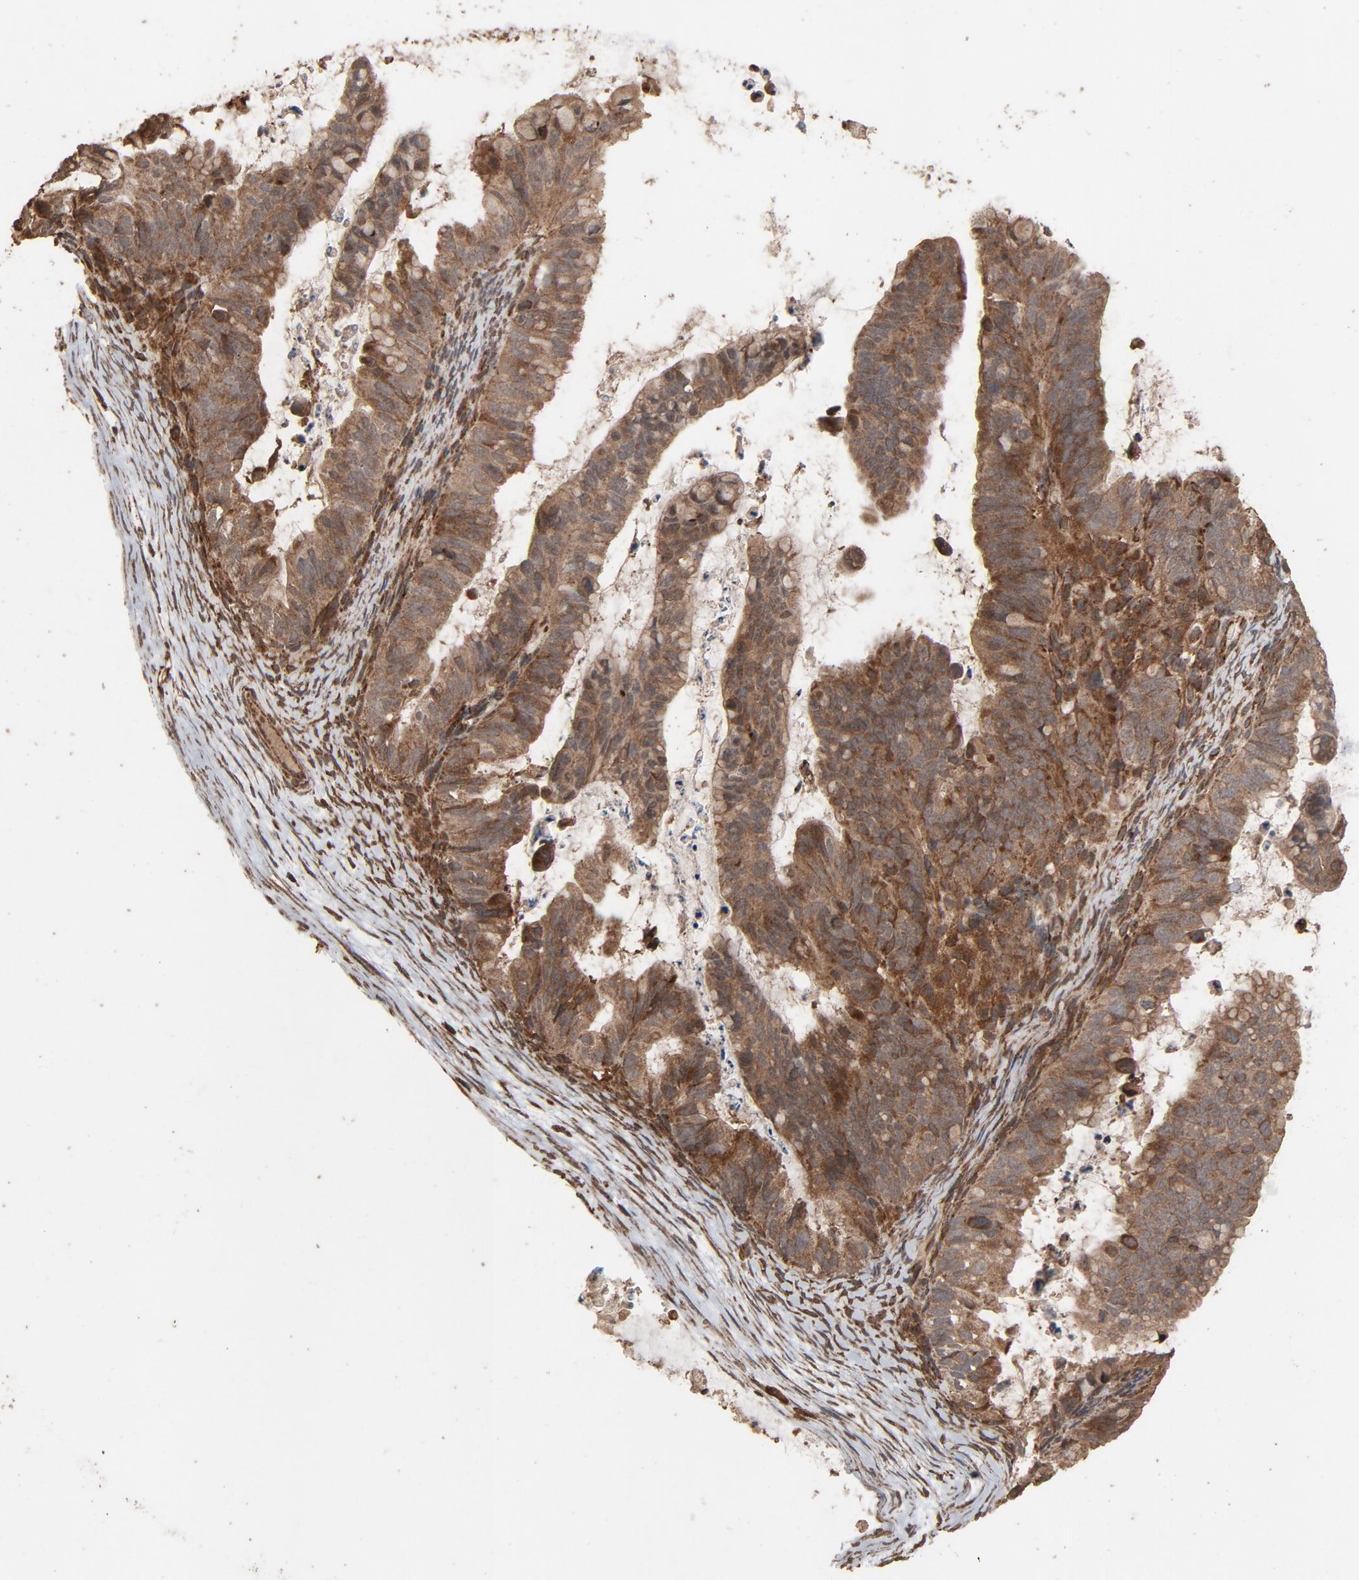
{"staining": {"intensity": "moderate", "quantity": "25%-75%", "location": "cytoplasmic/membranous"}, "tissue": "ovarian cancer", "cell_type": "Tumor cells", "image_type": "cancer", "snomed": [{"axis": "morphology", "description": "Cystadenocarcinoma, mucinous, NOS"}, {"axis": "topography", "description": "Ovary"}], "caption": "Immunohistochemical staining of mucinous cystadenocarcinoma (ovarian) reveals medium levels of moderate cytoplasmic/membranous protein expression in about 25%-75% of tumor cells.", "gene": "RPS6KA6", "patient": {"sex": "female", "age": 36}}